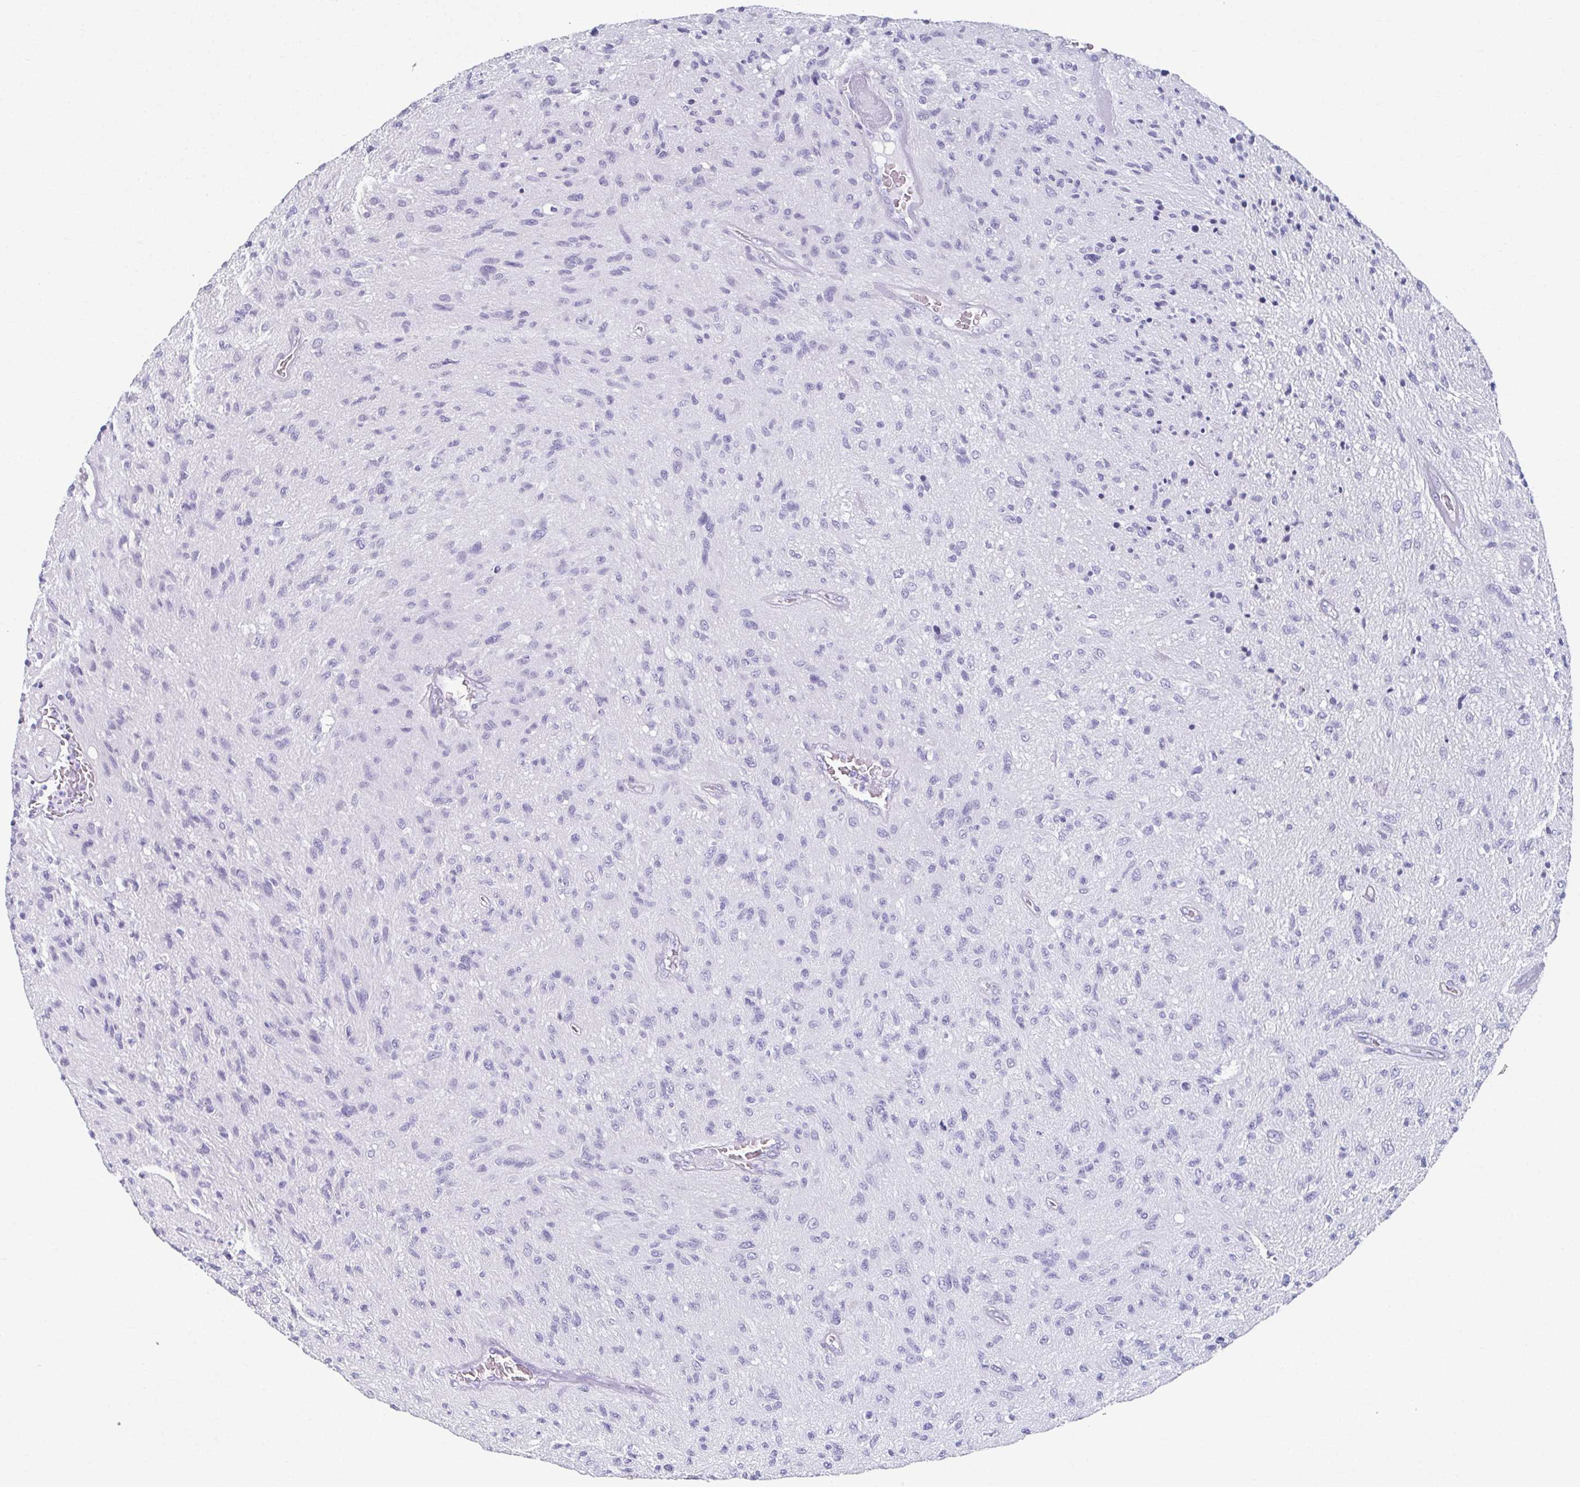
{"staining": {"intensity": "negative", "quantity": "none", "location": "none"}, "tissue": "glioma", "cell_type": "Tumor cells", "image_type": "cancer", "snomed": [{"axis": "morphology", "description": "Glioma, malignant, High grade"}, {"axis": "topography", "description": "Brain"}], "caption": "There is no significant positivity in tumor cells of glioma.", "gene": "GHRL", "patient": {"sex": "male", "age": 54}}